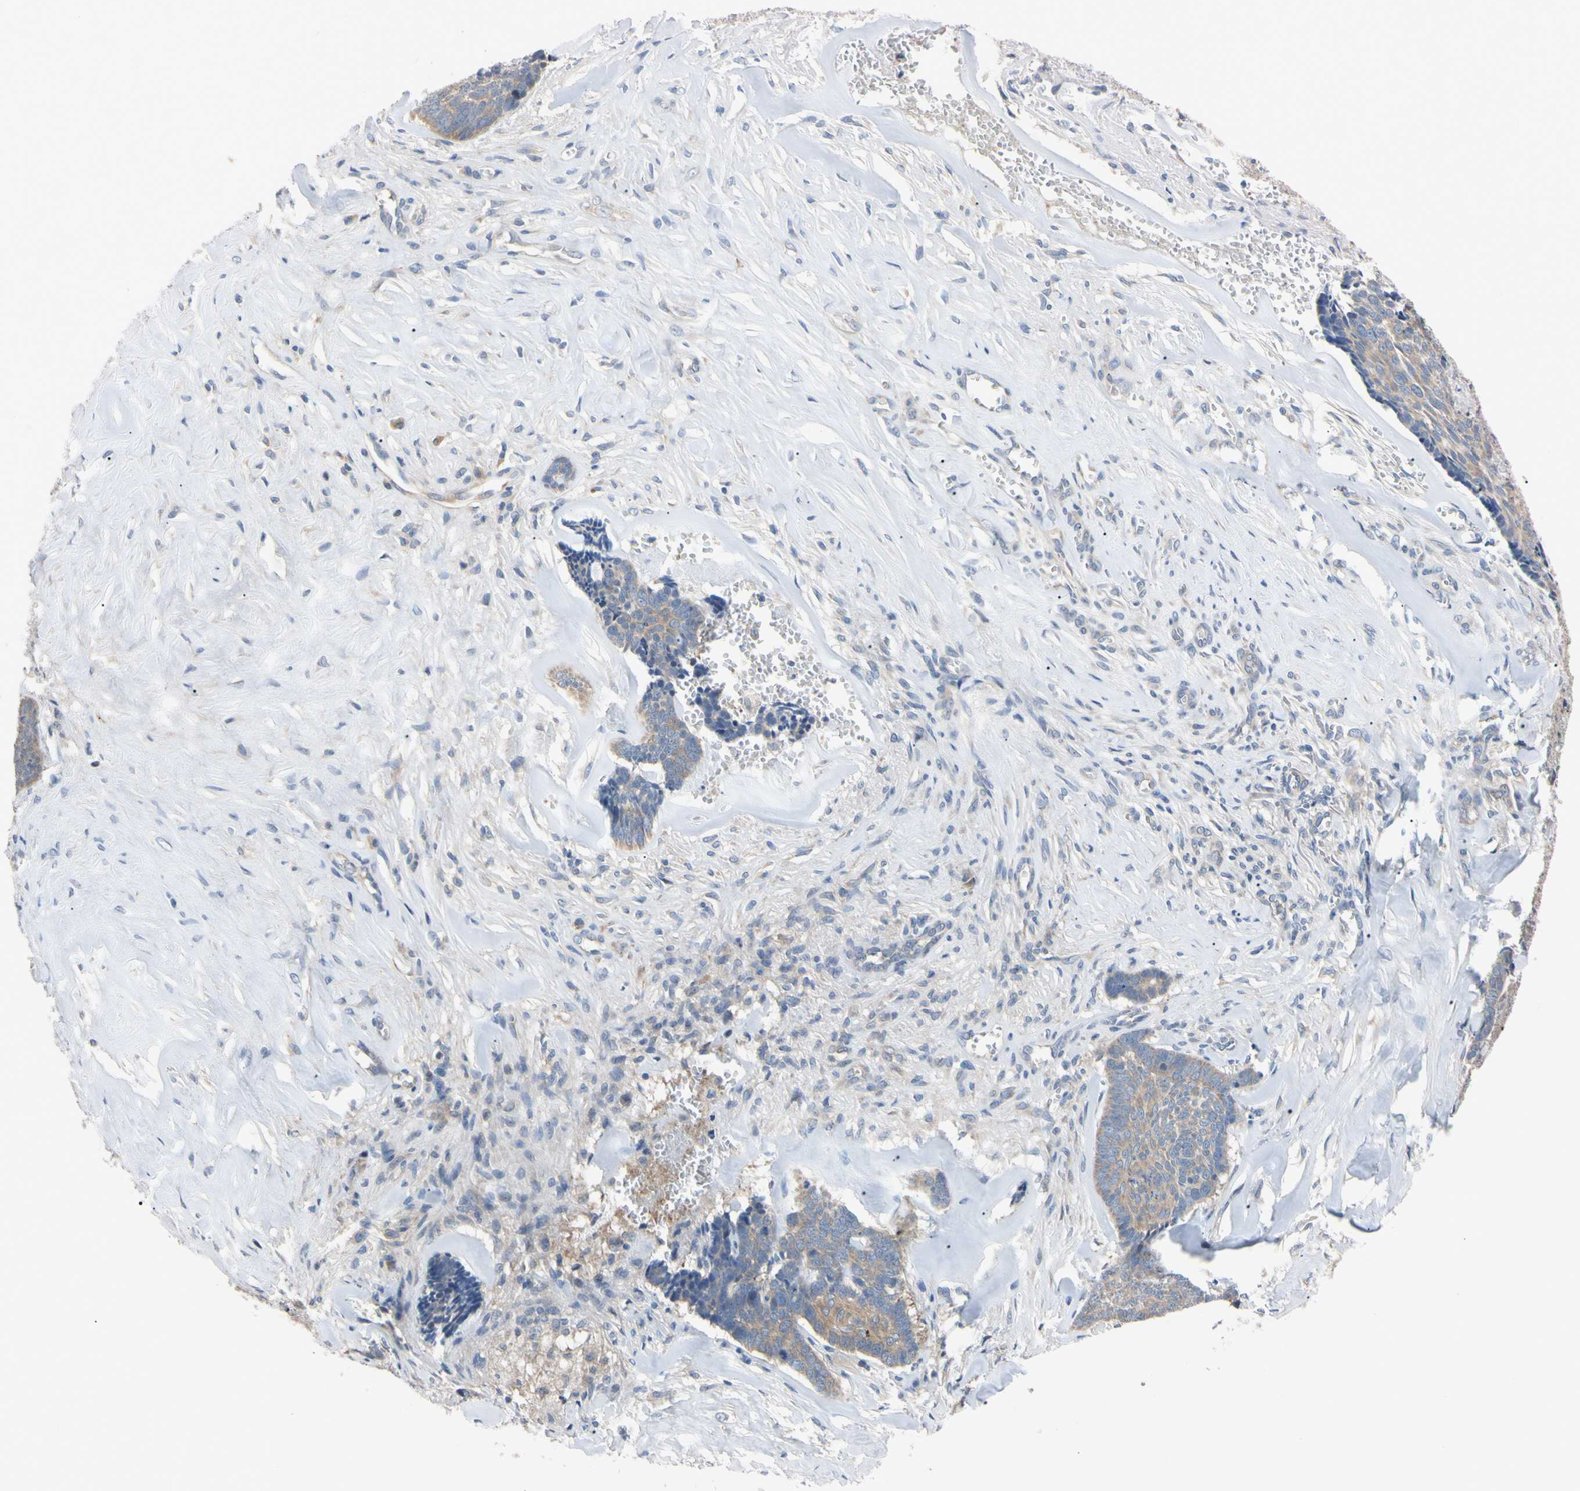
{"staining": {"intensity": "weak", "quantity": ">75%", "location": "cytoplasmic/membranous"}, "tissue": "skin cancer", "cell_type": "Tumor cells", "image_type": "cancer", "snomed": [{"axis": "morphology", "description": "Basal cell carcinoma"}, {"axis": "topography", "description": "Skin"}], "caption": "Immunohistochemistry (IHC) staining of skin basal cell carcinoma, which demonstrates low levels of weak cytoplasmic/membranous expression in approximately >75% of tumor cells indicating weak cytoplasmic/membranous protein staining. The staining was performed using DAB (3,3'-diaminobenzidine) (brown) for protein detection and nuclei were counterstained in hematoxylin (blue).", "gene": "RARS1", "patient": {"sex": "male", "age": 84}}